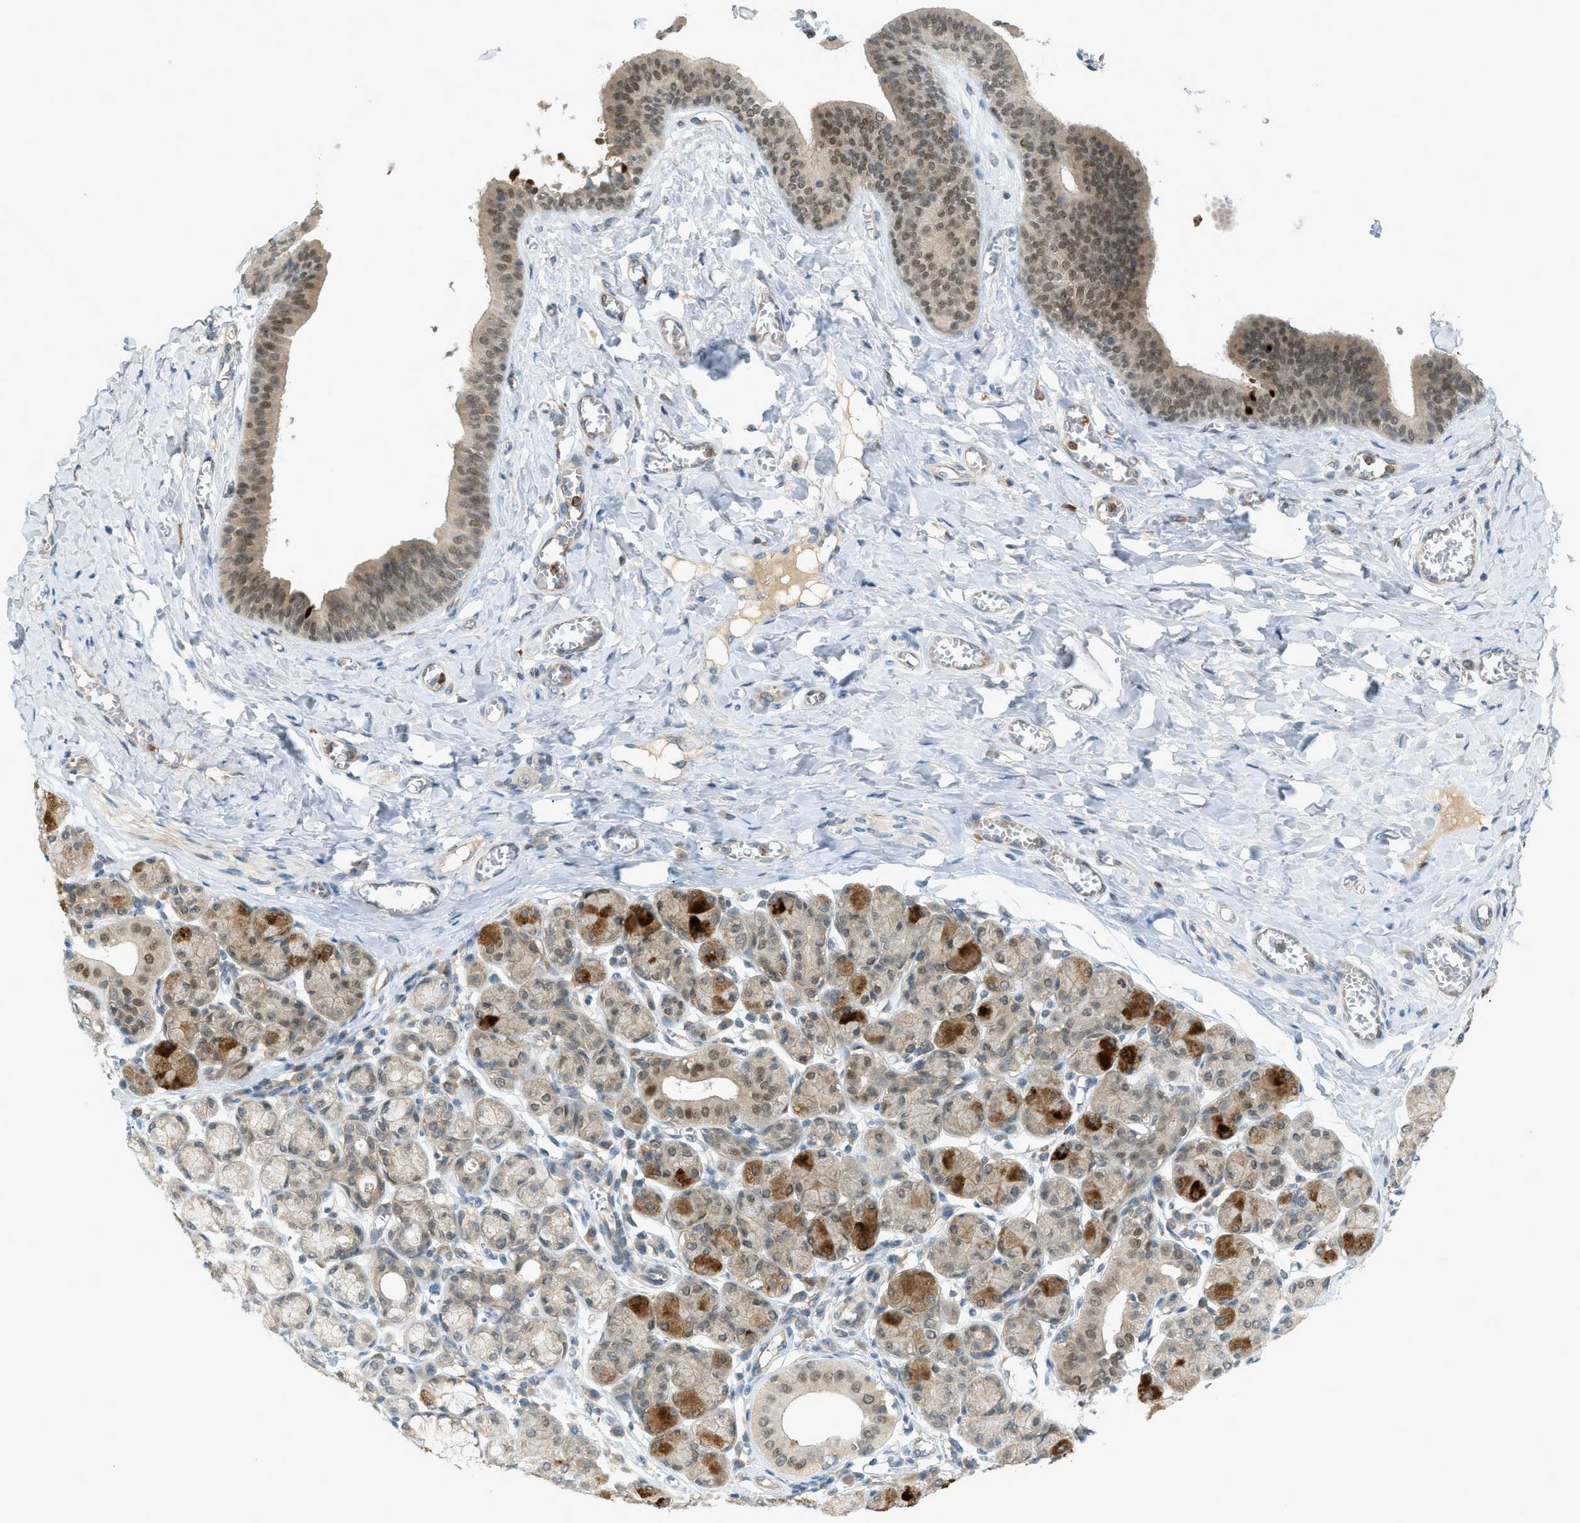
{"staining": {"intensity": "strong", "quantity": ">75%", "location": "cytoplasmic/membranous,nuclear"}, "tissue": "salivary gland", "cell_type": "Glandular cells", "image_type": "normal", "snomed": [{"axis": "morphology", "description": "Normal tissue, NOS"}, {"axis": "morphology", "description": "Inflammation, NOS"}, {"axis": "topography", "description": "Lymph node"}, {"axis": "topography", "description": "Salivary gland"}], "caption": "DAB immunohistochemical staining of normal salivary gland reveals strong cytoplasmic/membranous,nuclear protein positivity in about >75% of glandular cells. (Brightfield microscopy of DAB IHC at high magnification).", "gene": "DYRK1A", "patient": {"sex": "male", "age": 3}}